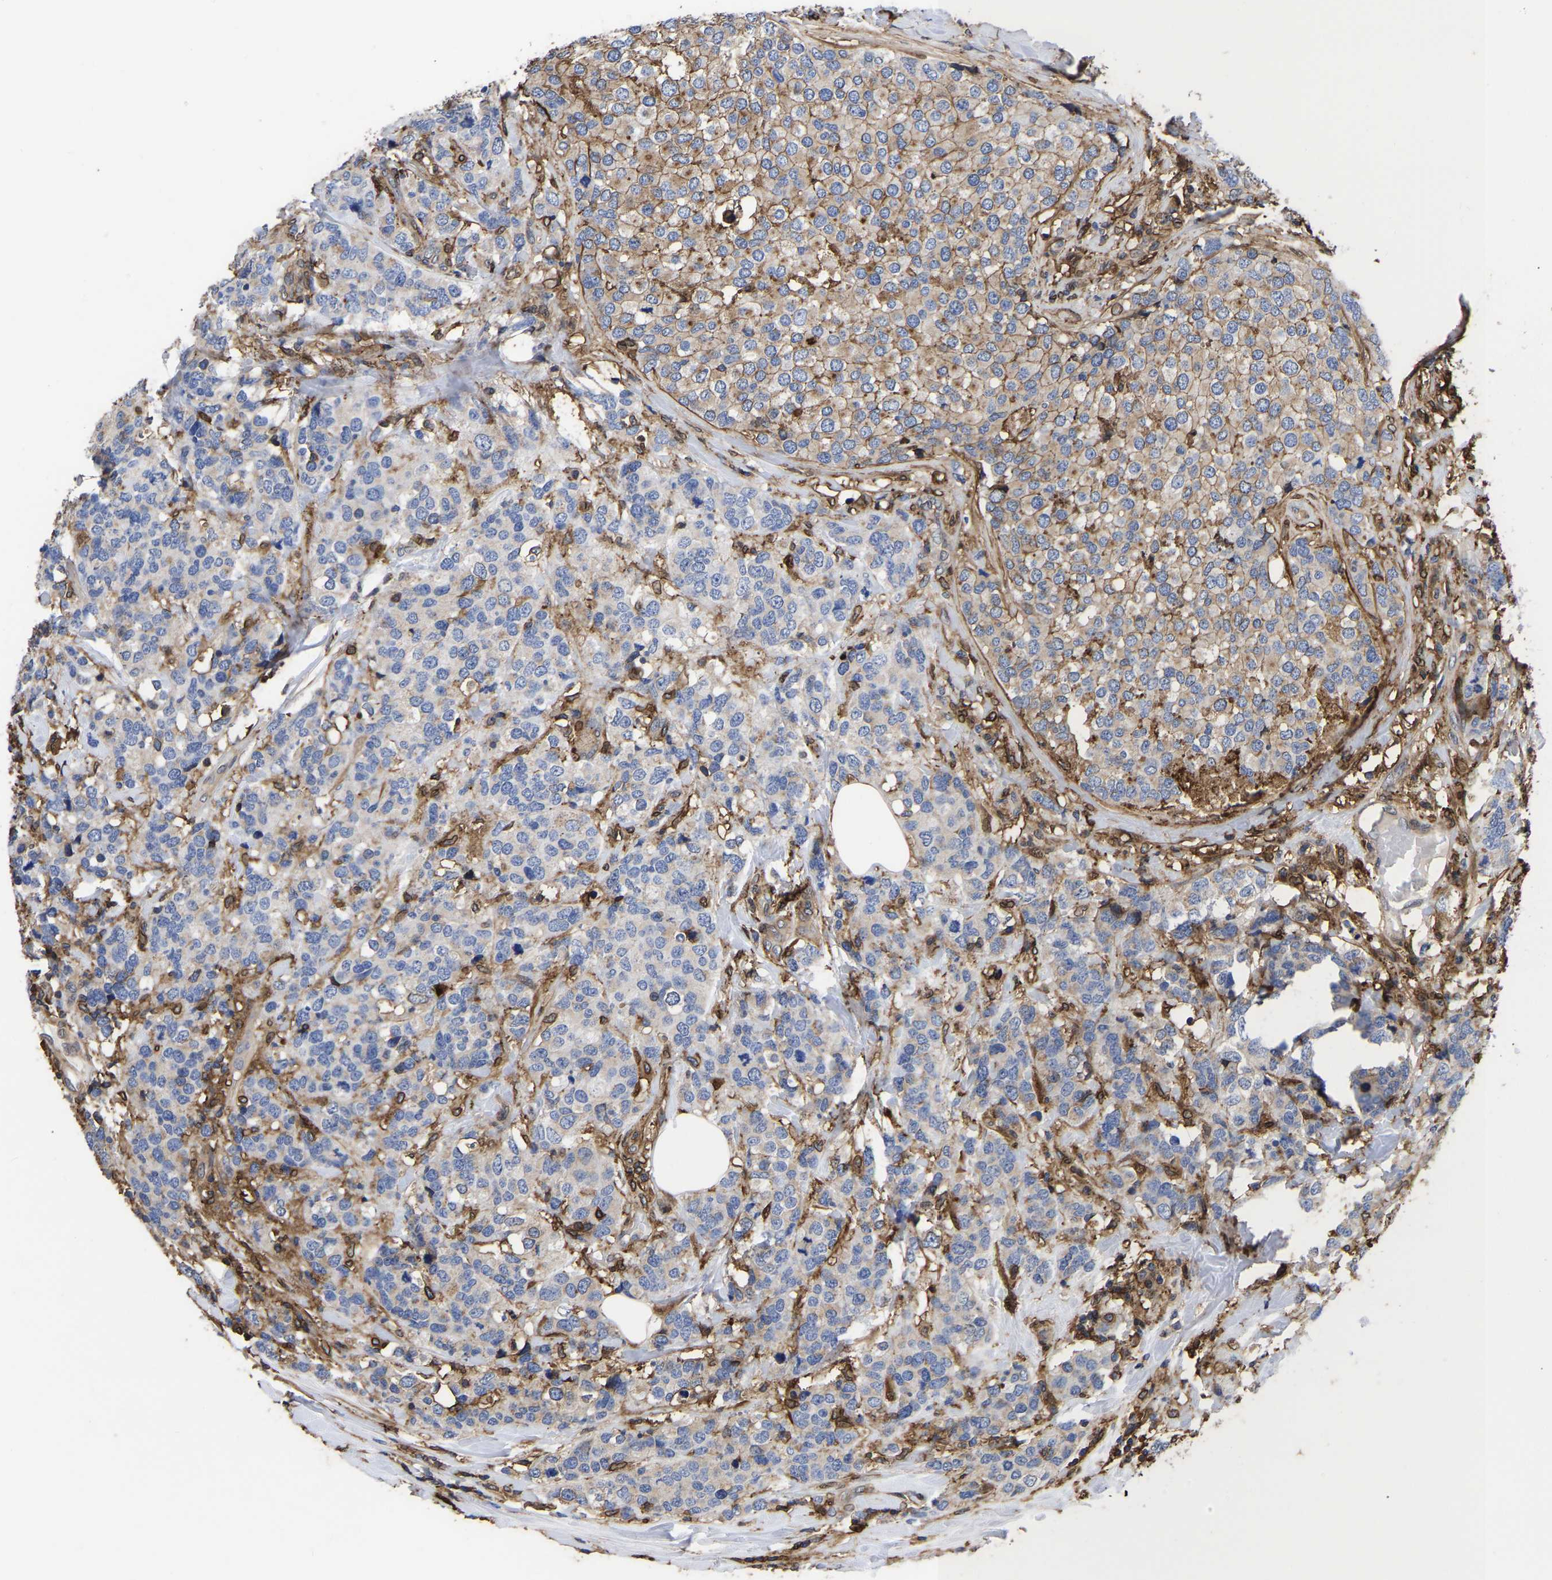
{"staining": {"intensity": "weak", "quantity": "<25%", "location": "cytoplasmic/membranous"}, "tissue": "breast cancer", "cell_type": "Tumor cells", "image_type": "cancer", "snomed": [{"axis": "morphology", "description": "Lobular carcinoma"}, {"axis": "topography", "description": "Breast"}], "caption": "Immunohistochemistry (IHC) of breast cancer exhibits no staining in tumor cells. (Brightfield microscopy of DAB (3,3'-diaminobenzidine) IHC at high magnification).", "gene": "LIF", "patient": {"sex": "female", "age": 59}}